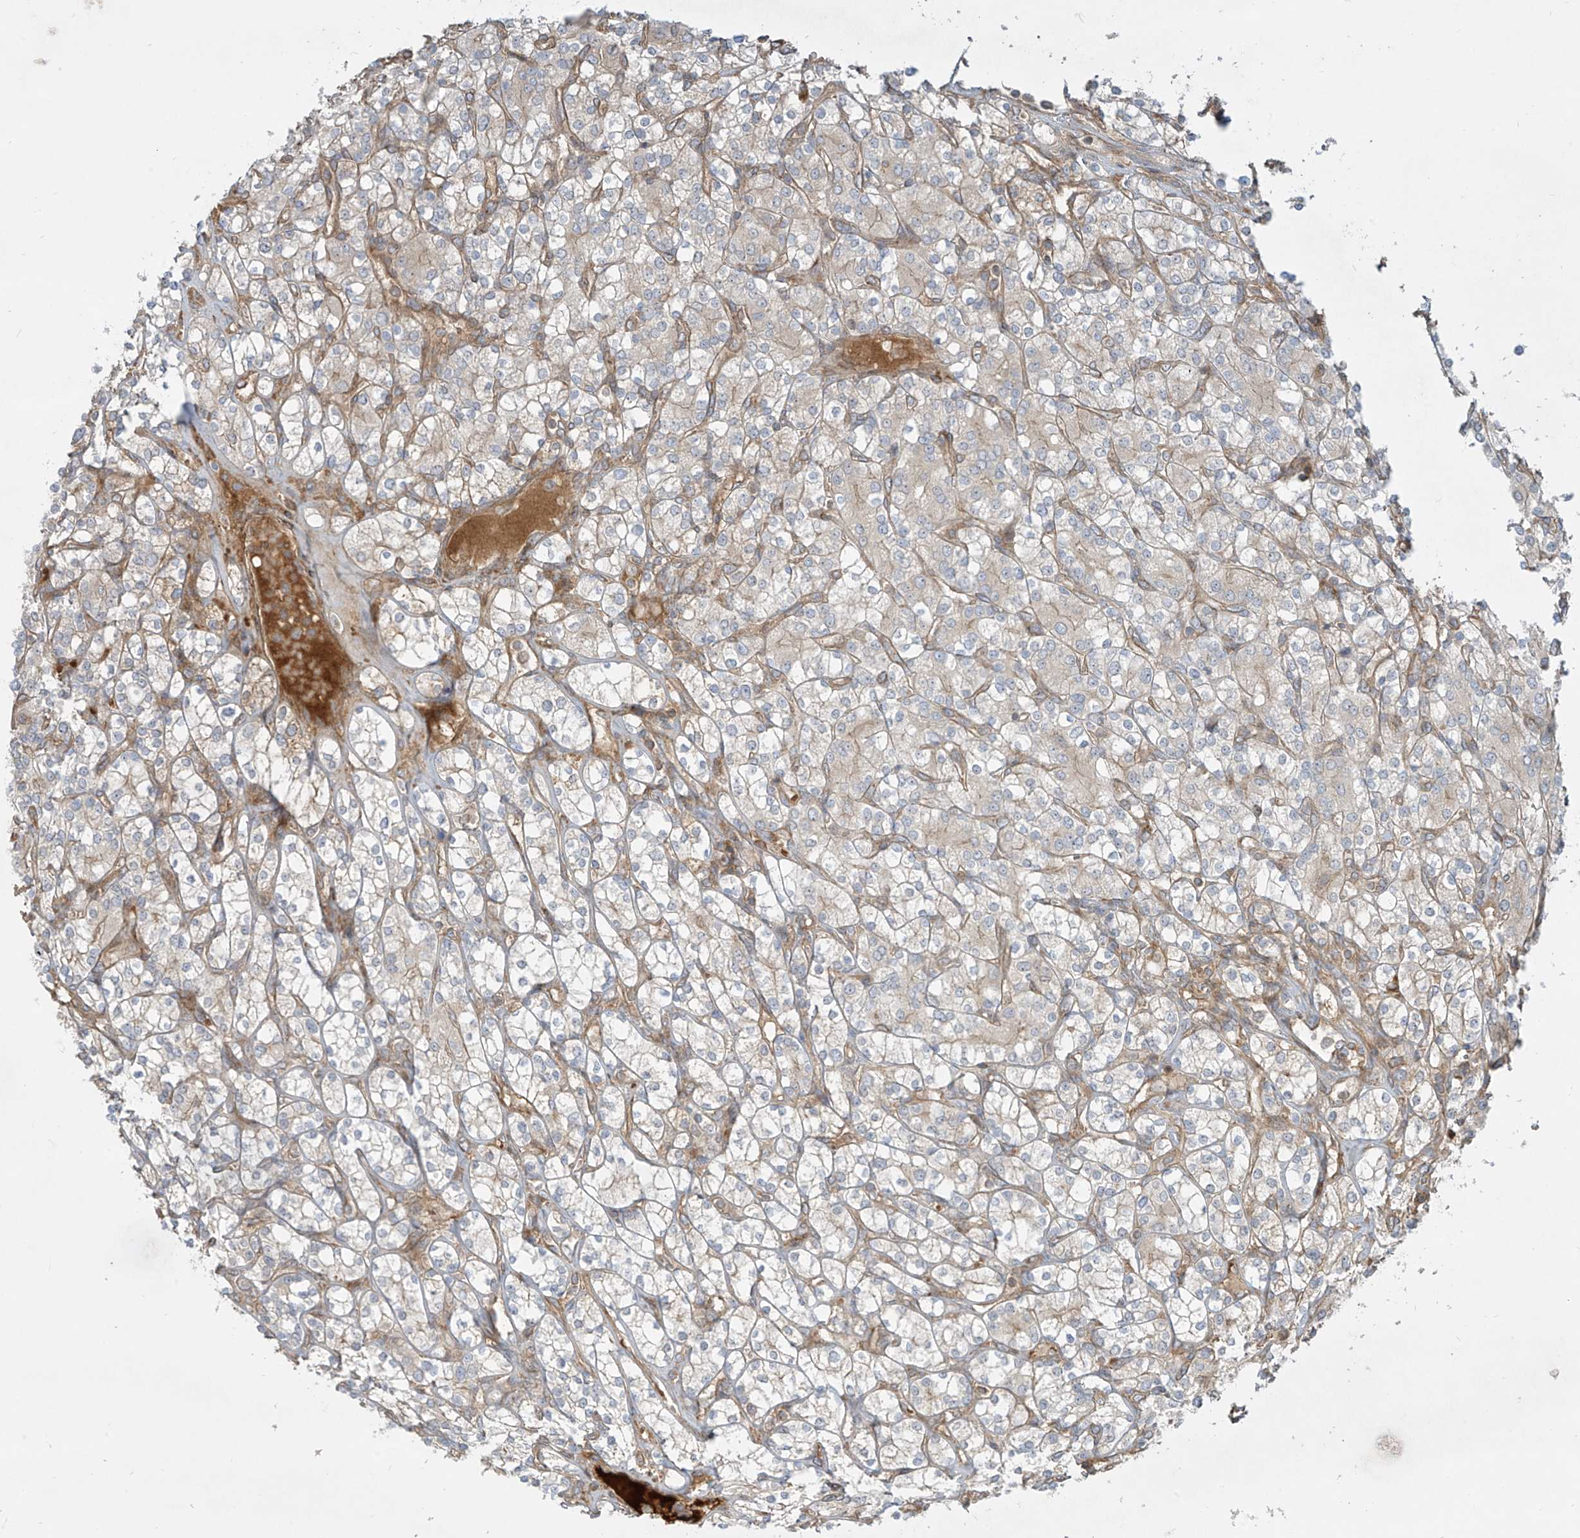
{"staining": {"intensity": "weak", "quantity": "<25%", "location": "cytoplasmic/membranous"}, "tissue": "renal cancer", "cell_type": "Tumor cells", "image_type": "cancer", "snomed": [{"axis": "morphology", "description": "Adenocarcinoma, NOS"}, {"axis": "topography", "description": "Kidney"}], "caption": "High power microscopy photomicrograph of an immunohistochemistry micrograph of adenocarcinoma (renal), revealing no significant staining in tumor cells. (DAB (3,3'-diaminobenzidine) immunohistochemistry (IHC), high magnification).", "gene": "DDIT4", "patient": {"sex": "male", "age": 77}}